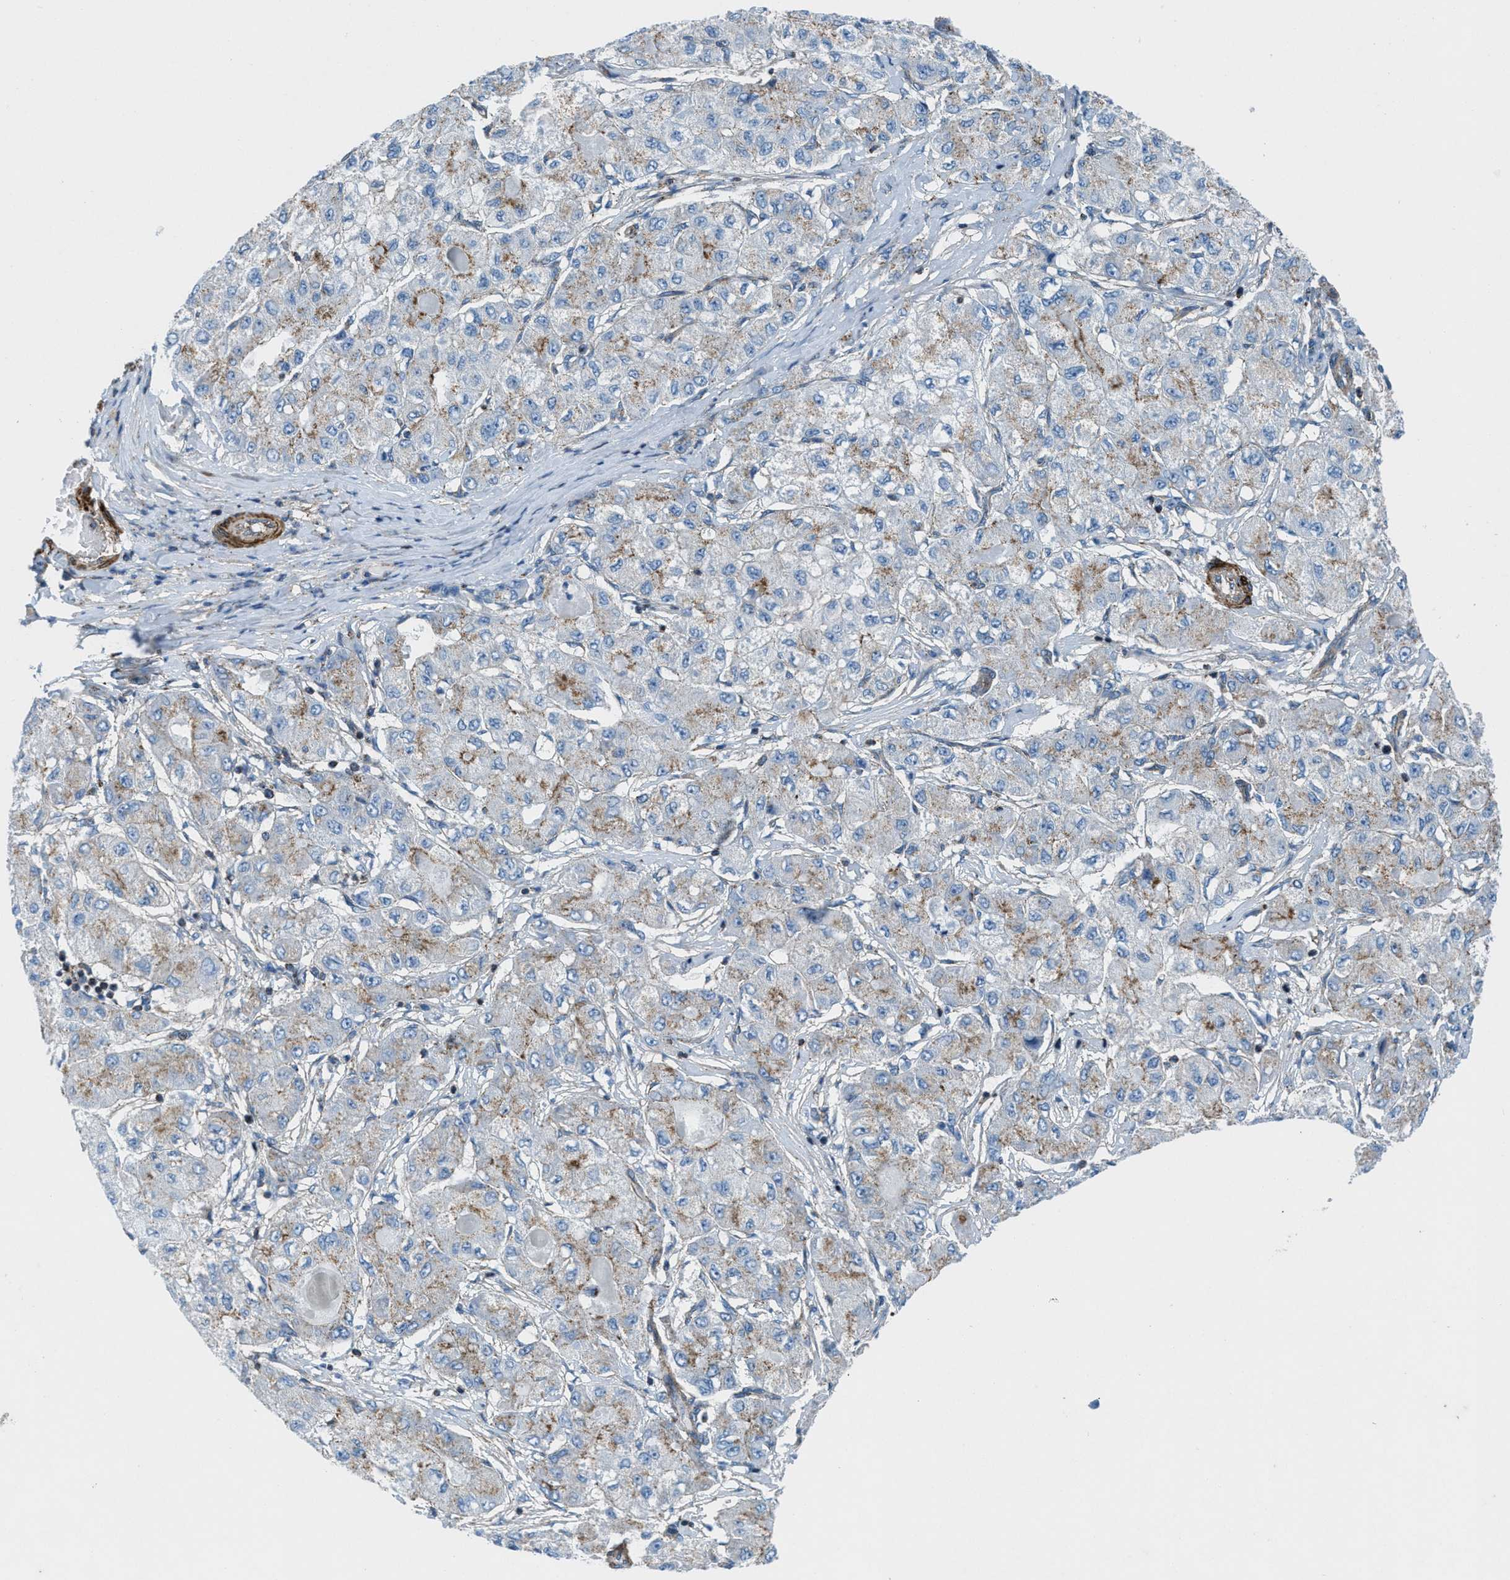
{"staining": {"intensity": "weak", "quantity": "25%-75%", "location": "cytoplasmic/membranous"}, "tissue": "liver cancer", "cell_type": "Tumor cells", "image_type": "cancer", "snomed": [{"axis": "morphology", "description": "Carcinoma, Hepatocellular, NOS"}, {"axis": "topography", "description": "Liver"}], "caption": "This histopathology image demonstrates IHC staining of liver cancer, with low weak cytoplasmic/membranous staining in about 25%-75% of tumor cells.", "gene": "MFSD13A", "patient": {"sex": "male", "age": 80}}